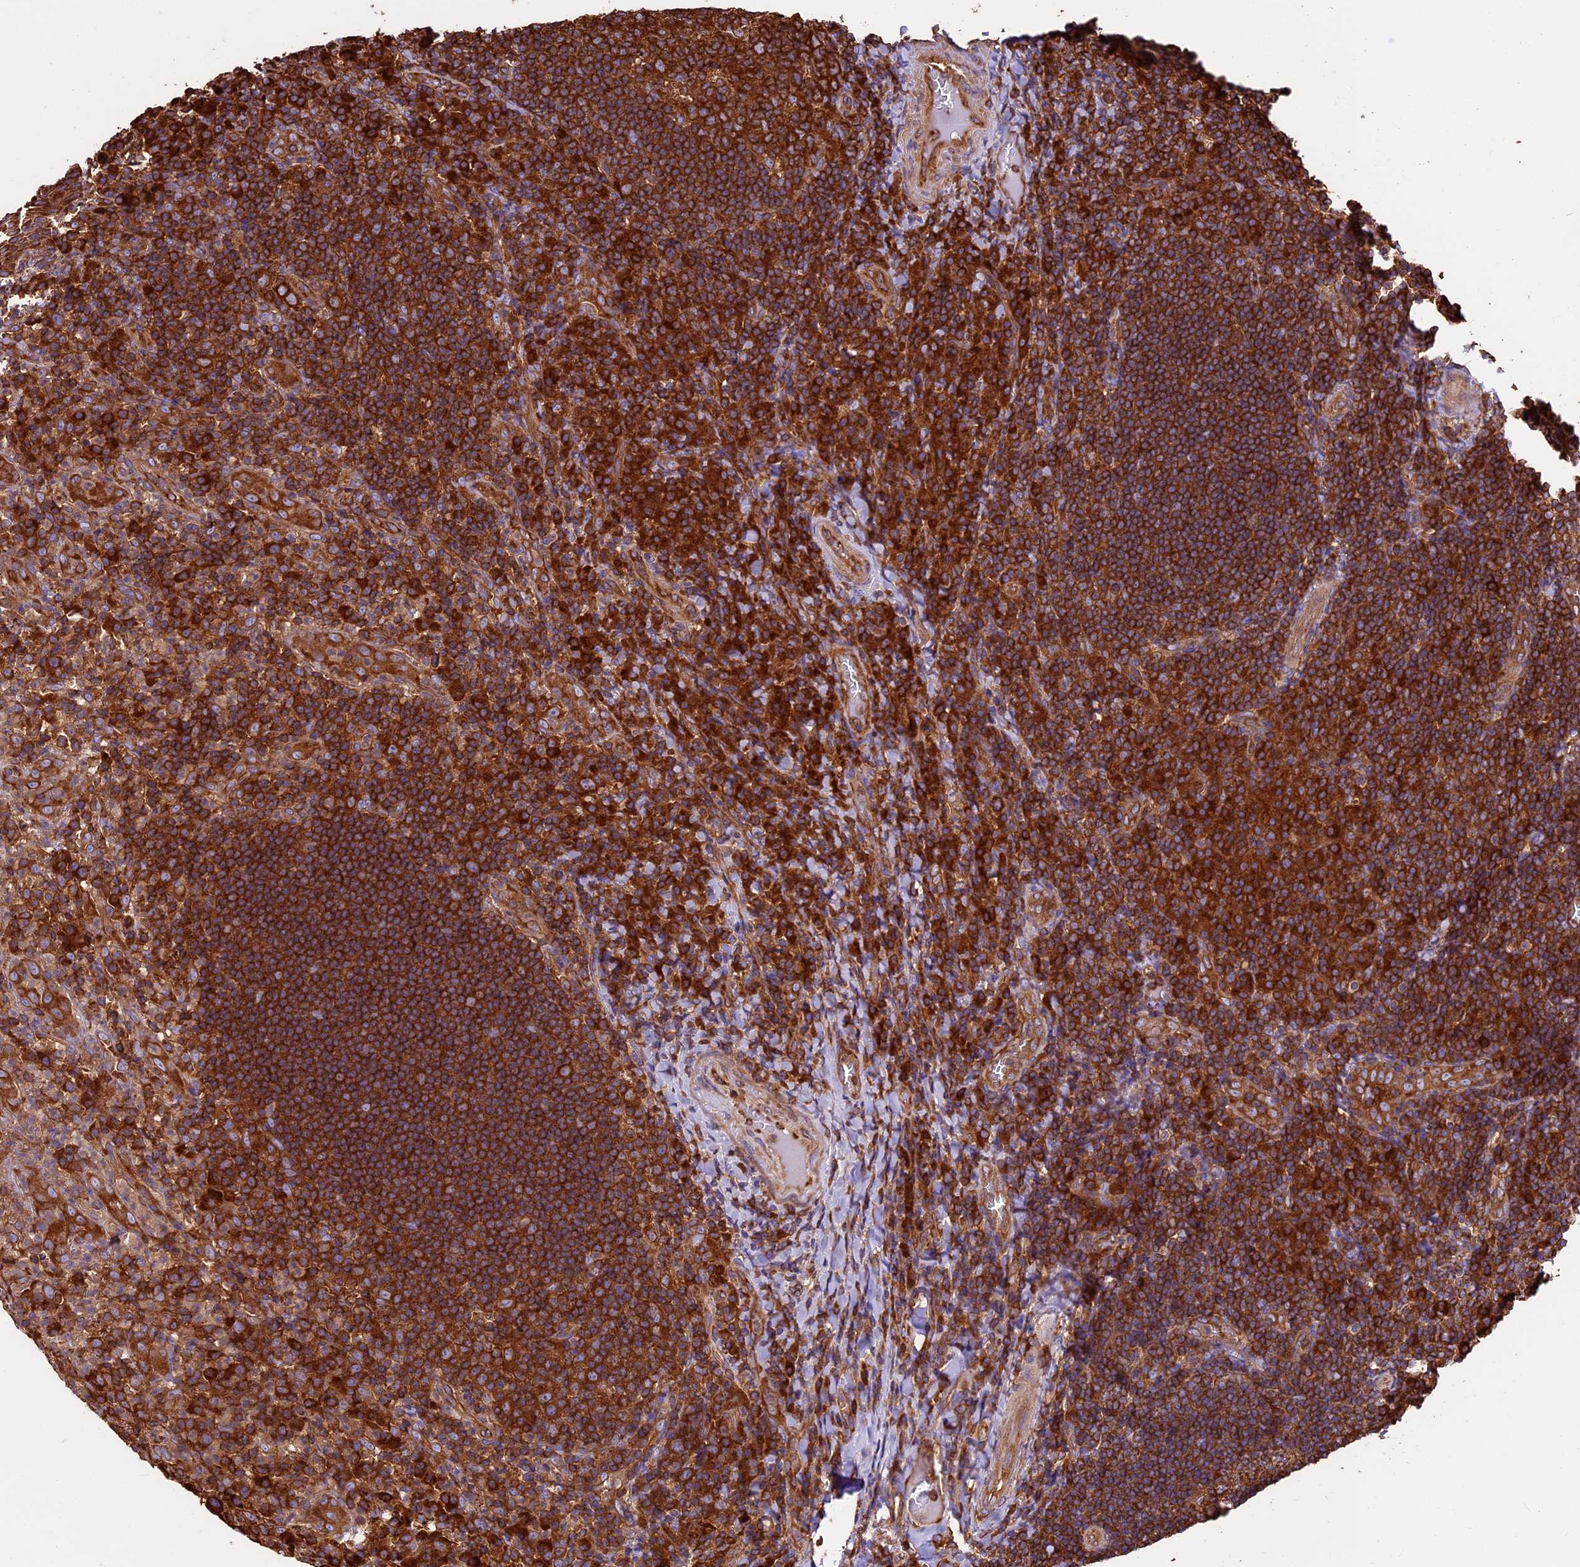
{"staining": {"intensity": "strong", "quantity": ">75%", "location": "cytoplasmic/membranous"}, "tissue": "tonsil", "cell_type": "Germinal center cells", "image_type": "normal", "snomed": [{"axis": "morphology", "description": "Normal tissue, NOS"}, {"axis": "topography", "description": "Tonsil"}], "caption": "Brown immunohistochemical staining in unremarkable human tonsil exhibits strong cytoplasmic/membranous staining in approximately >75% of germinal center cells. (Brightfield microscopy of DAB IHC at high magnification).", "gene": "KARS1", "patient": {"sex": "male", "age": 17}}